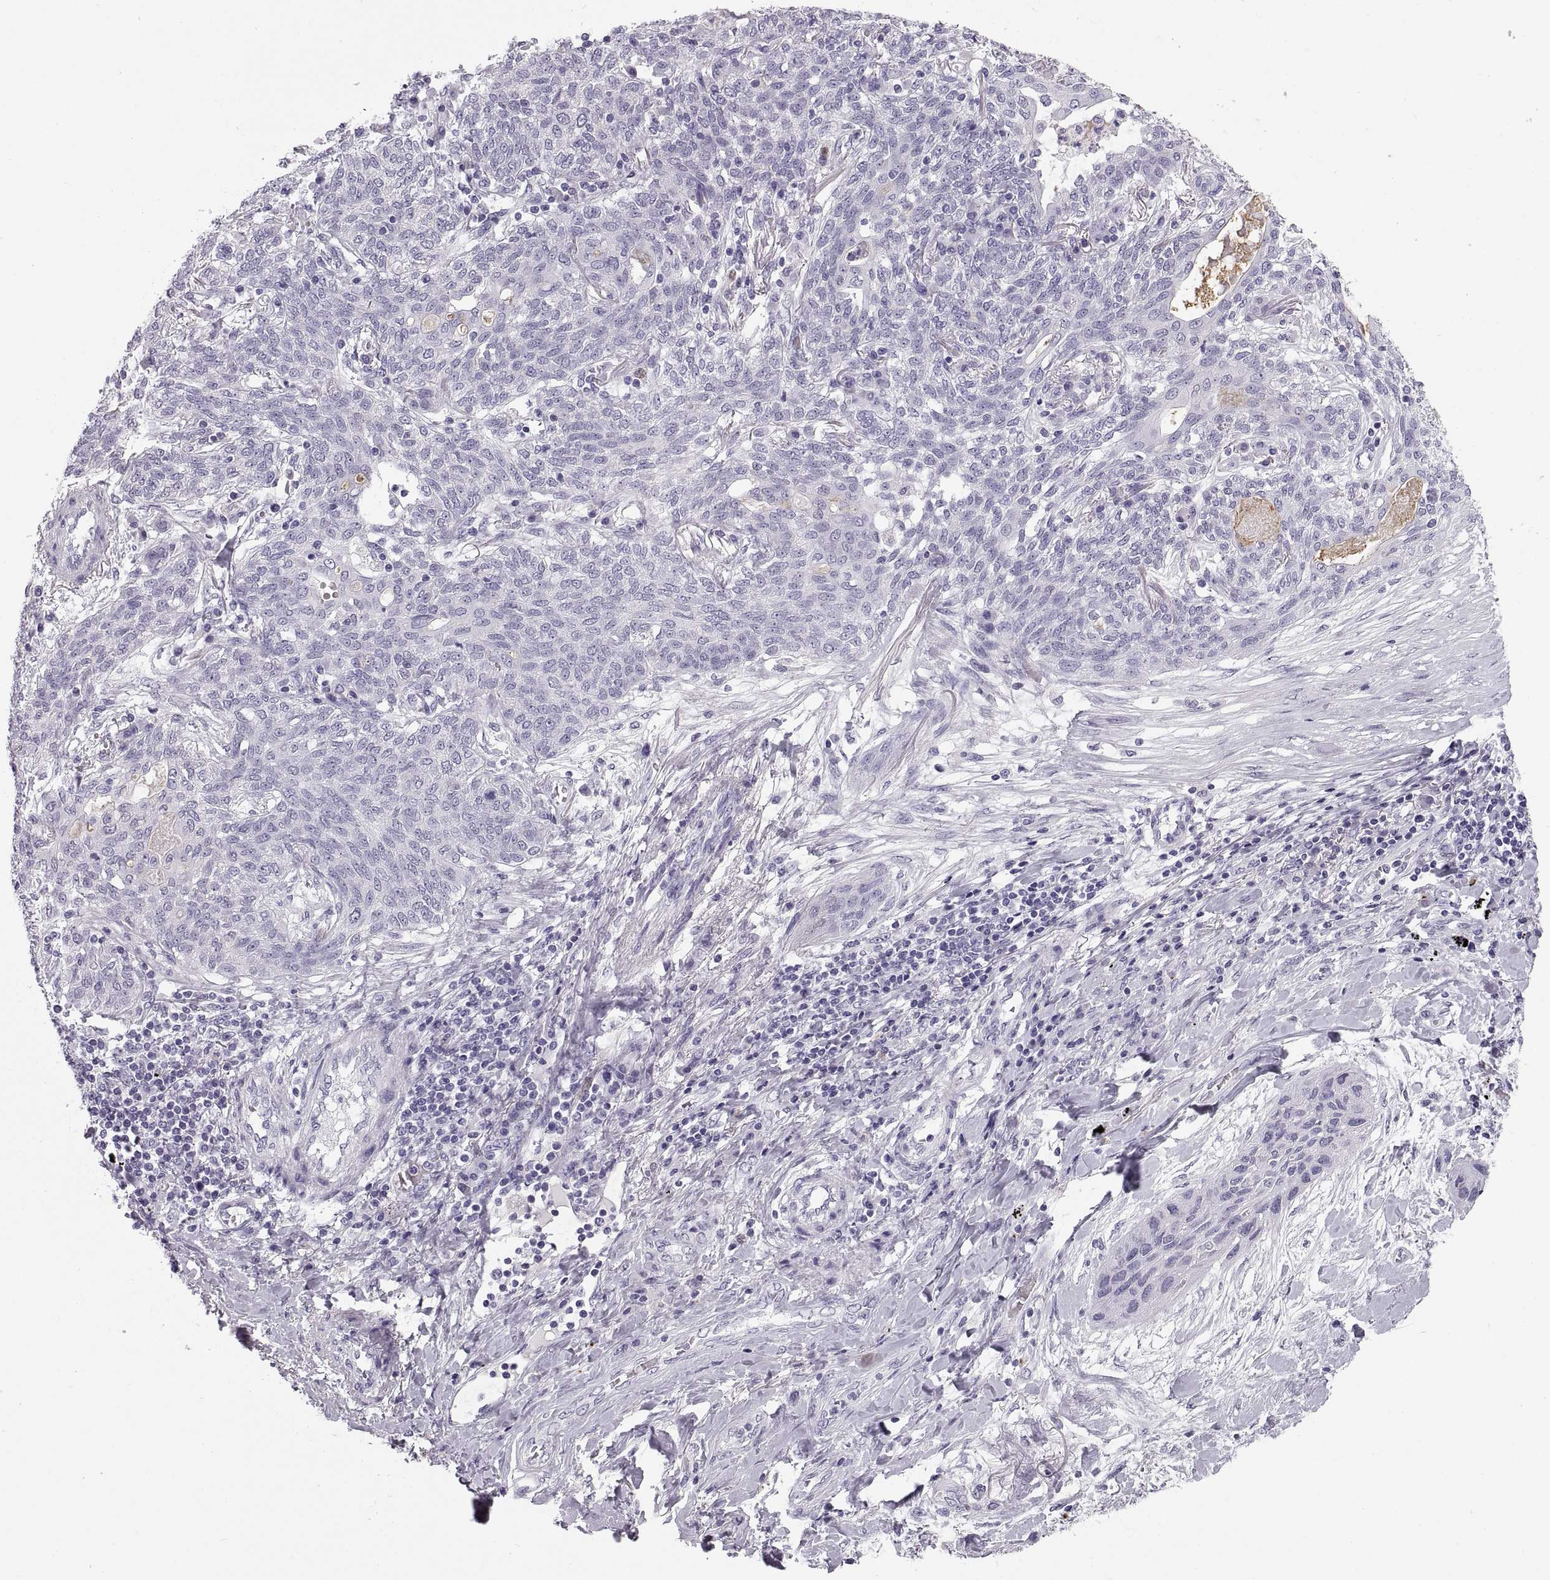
{"staining": {"intensity": "negative", "quantity": "none", "location": "none"}, "tissue": "lung cancer", "cell_type": "Tumor cells", "image_type": "cancer", "snomed": [{"axis": "morphology", "description": "Squamous cell carcinoma, NOS"}, {"axis": "topography", "description": "Lung"}], "caption": "Lung cancer stained for a protein using IHC exhibits no positivity tumor cells.", "gene": "QRICH2", "patient": {"sex": "female", "age": 70}}